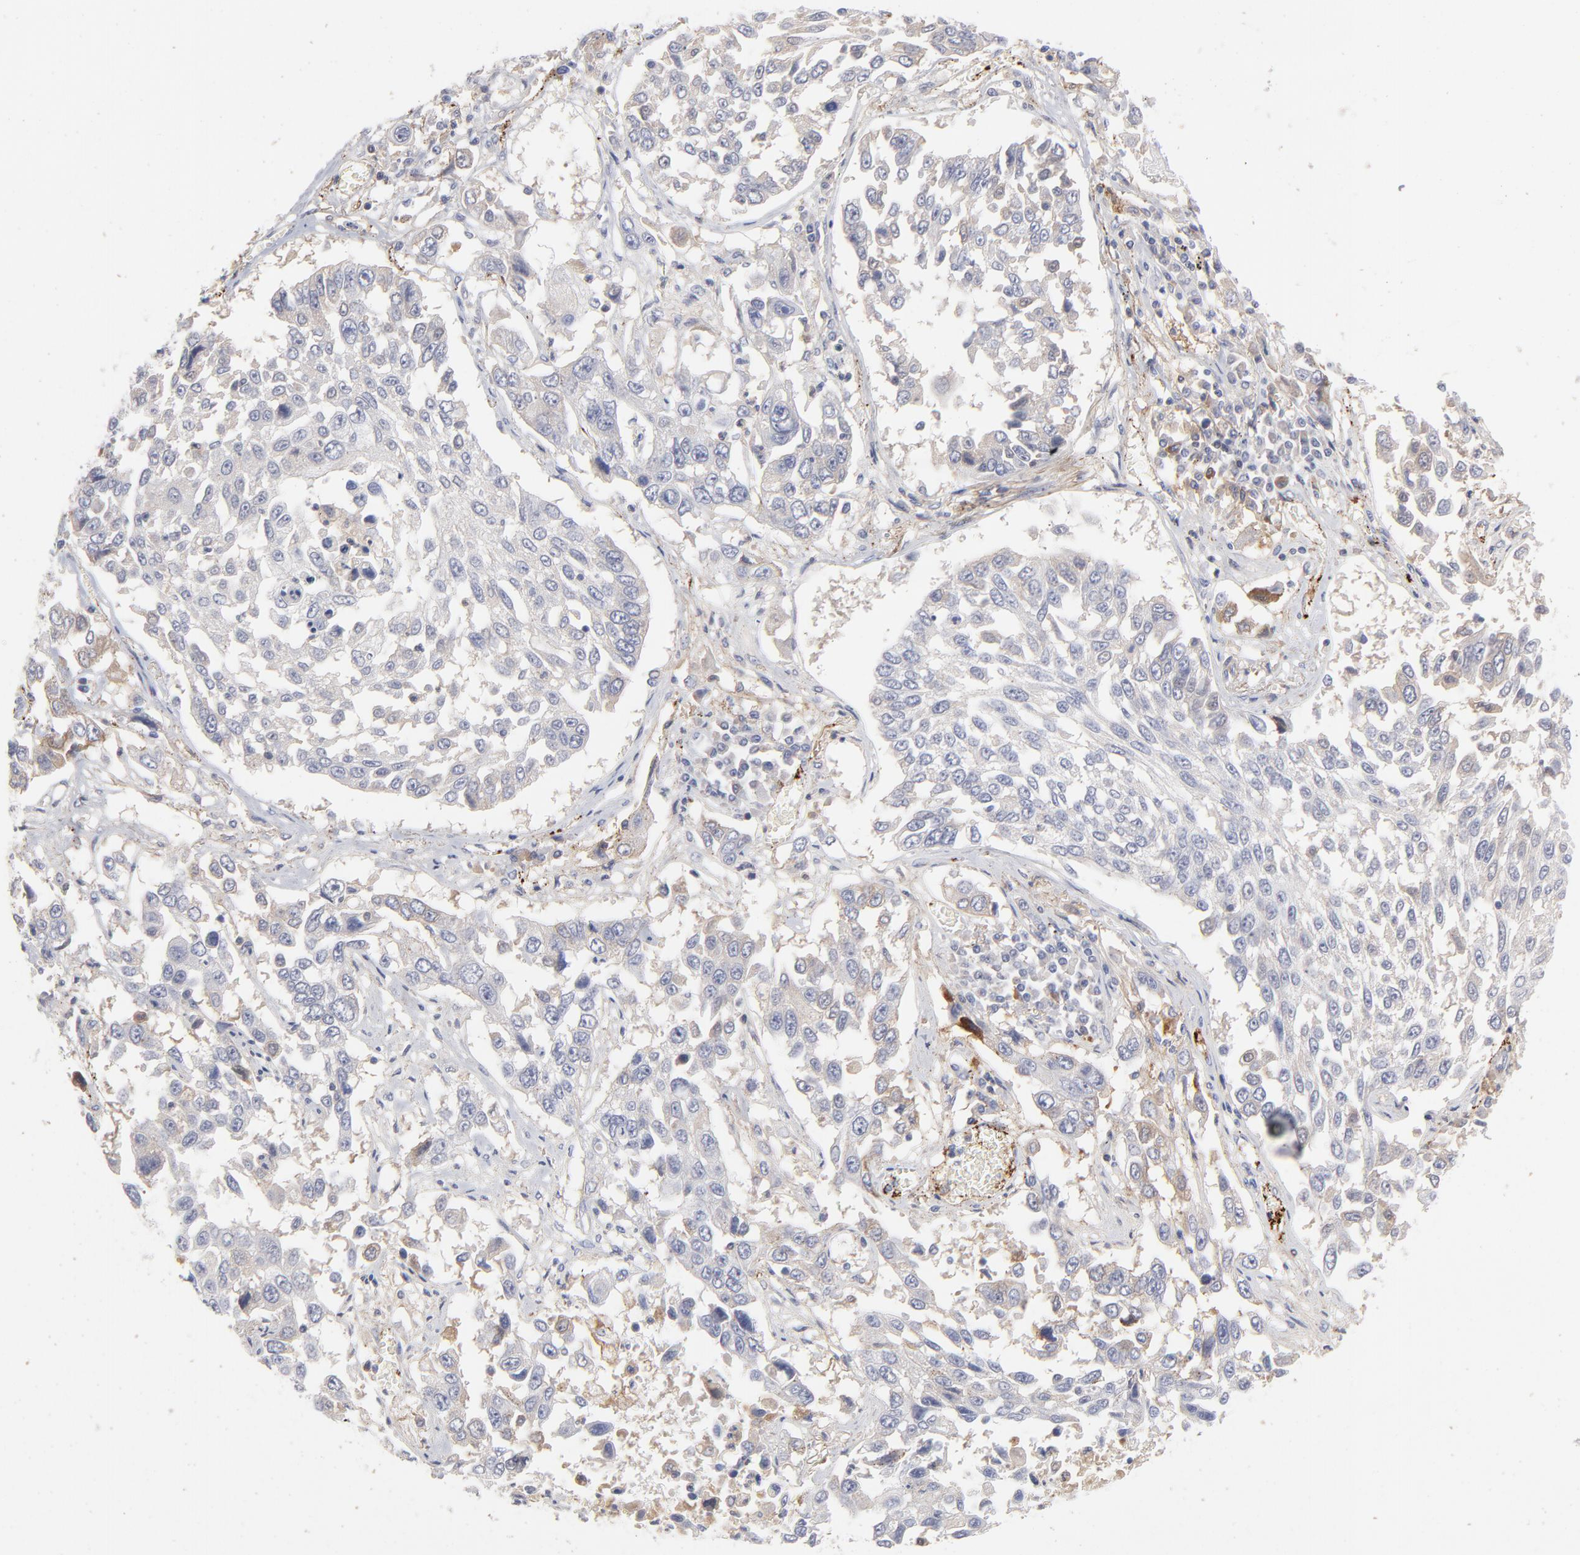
{"staining": {"intensity": "negative", "quantity": "none", "location": "none"}, "tissue": "lung cancer", "cell_type": "Tumor cells", "image_type": "cancer", "snomed": [{"axis": "morphology", "description": "Squamous cell carcinoma, NOS"}, {"axis": "topography", "description": "Lung"}], "caption": "Lung cancer was stained to show a protein in brown. There is no significant positivity in tumor cells.", "gene": "CCR3", "patient": {"sex": "male", "age": 71}}